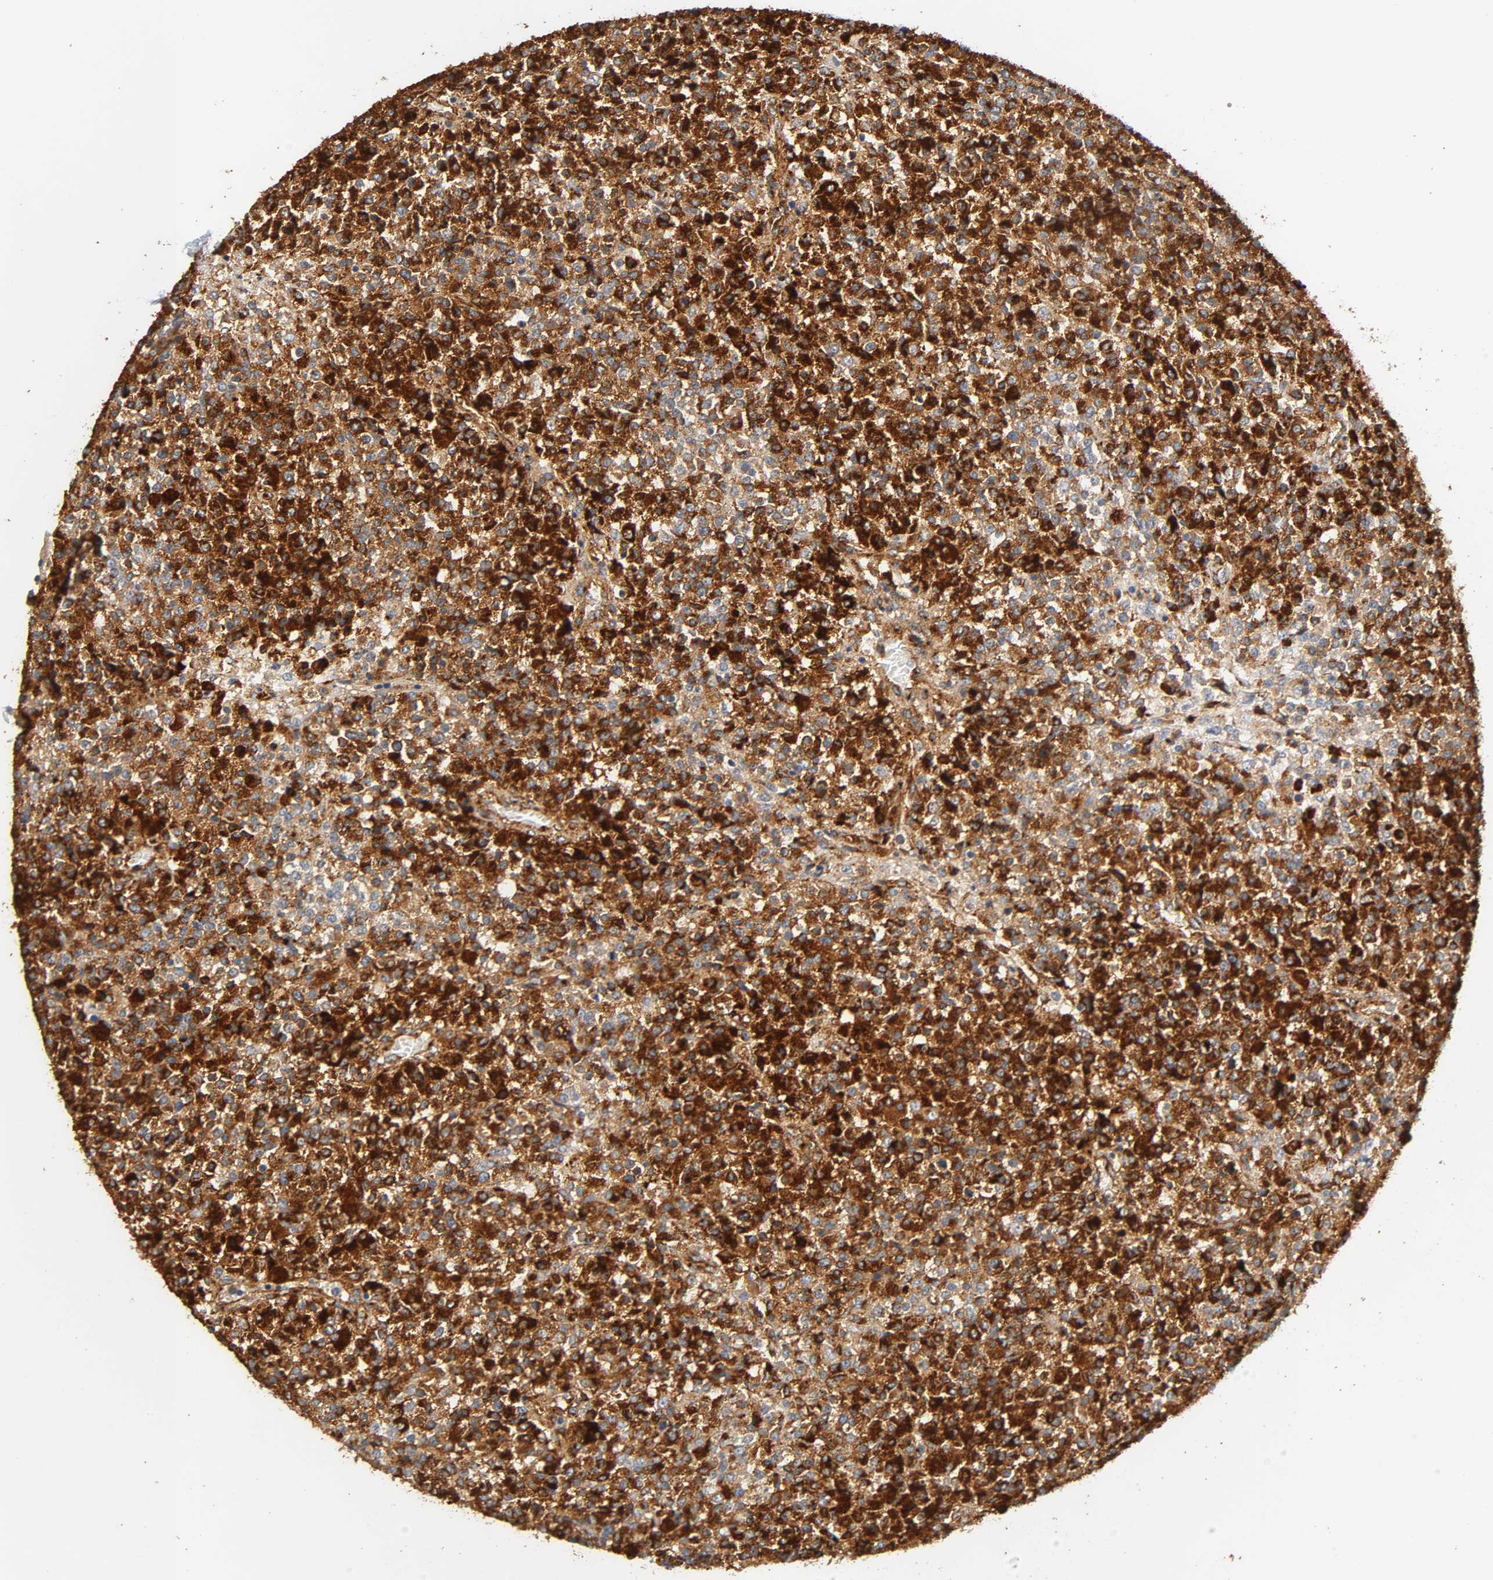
{"staining": {"intensity": "strong", "quantity": ">75%", "location": "cytoplasmic/membranous"}, "tissue": "testis cancer", "cell_type": "Tumor cells", "image_type": "cancer", "snomed": [{"axis": "morphology", "description": "Seminoma, NOS"}, {"axis": "topography", "description": "Testis"}], "caption": "Strong cytoplasmic/membranous expression is identified in about >75% of tumor cells in testis cancer.", "gene": "IFITM3", "patient": {"sex": "male", "age": 59}}